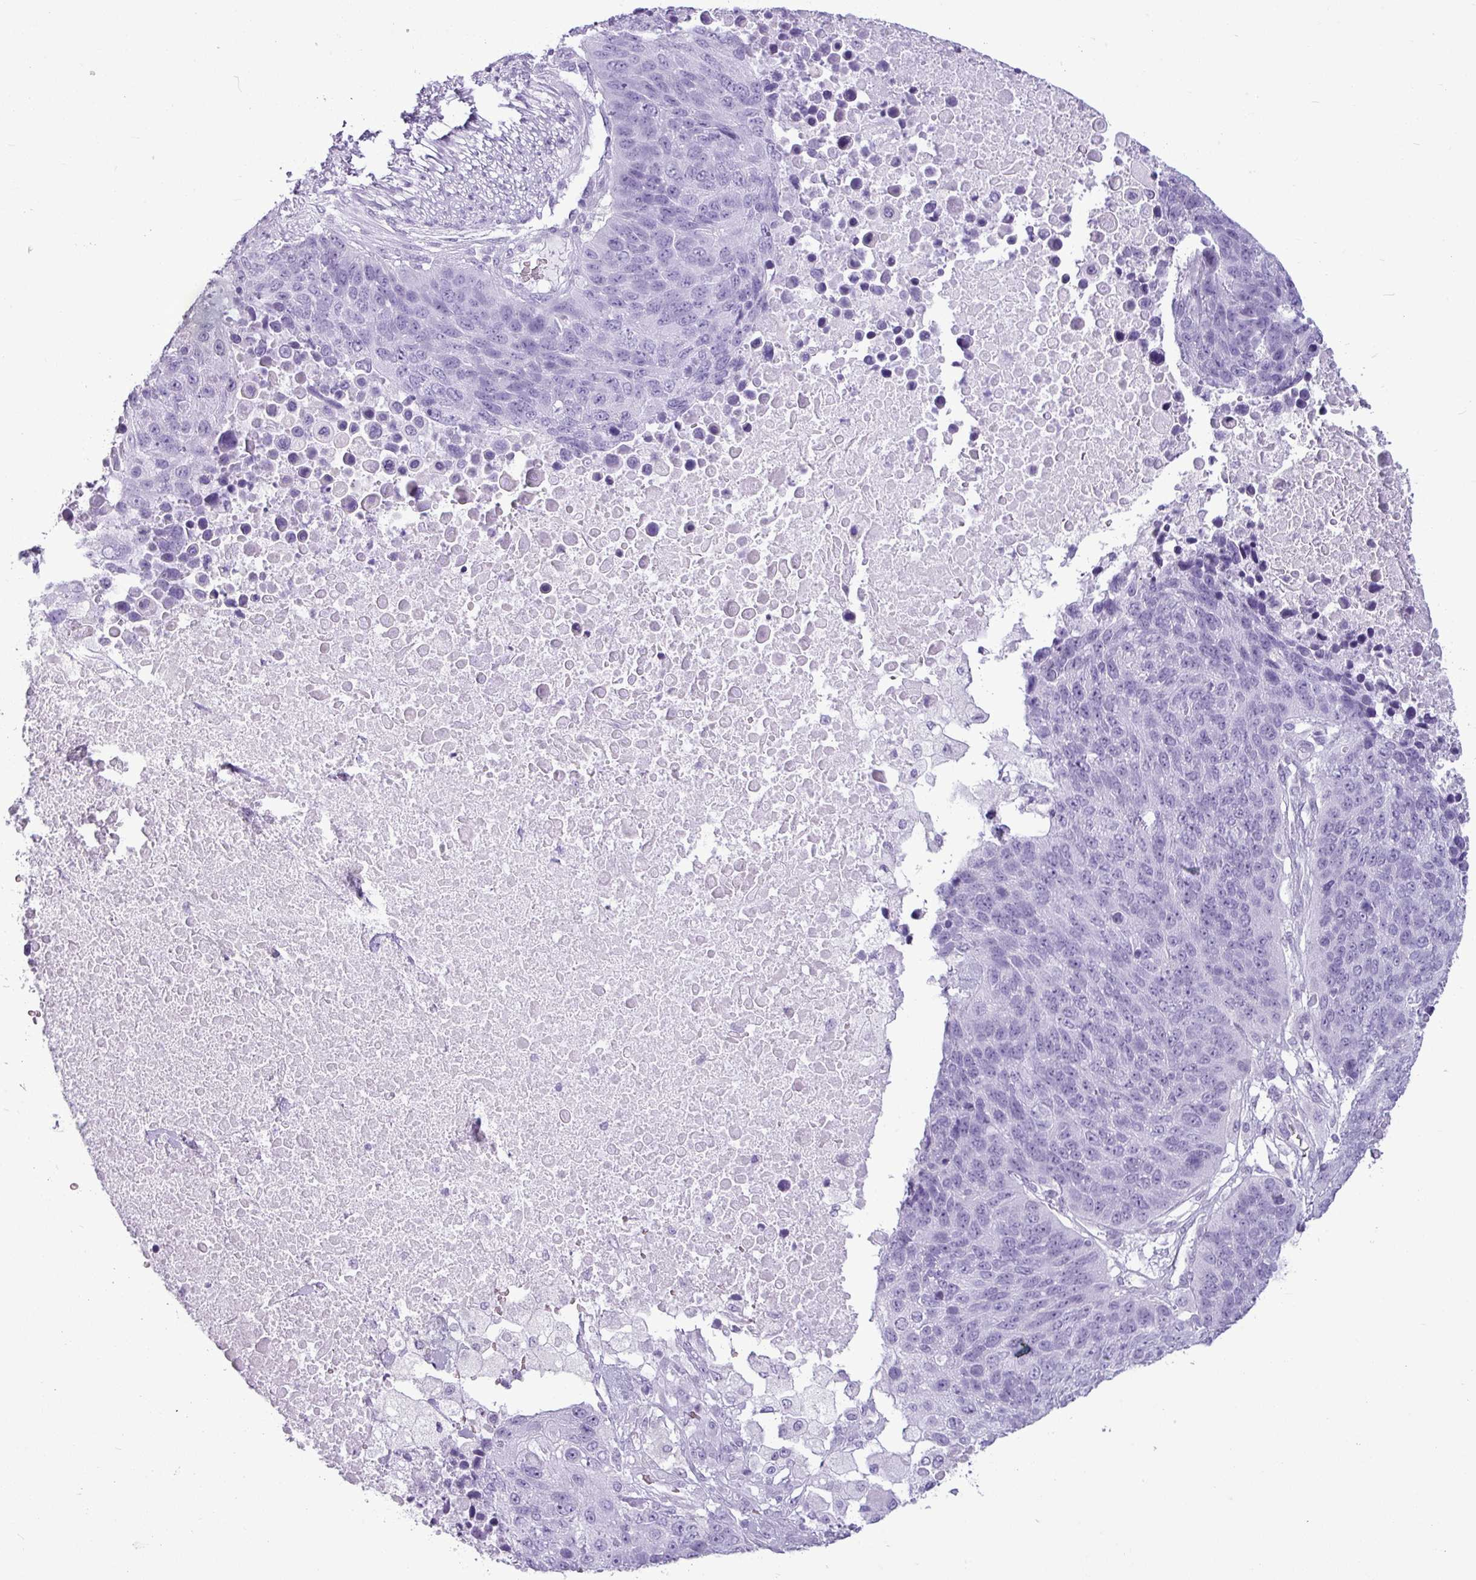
{"staining": {"intensity": "negative", "quantity": "none", "location": "none"}, "tissue": "lung cancer", "cell_type": "Tumor cells", "image_type": "cancer", "snomed": [{"axis": "morphology", "description": "Normal tissue, NOS"}, {"axis": "morphology", "description": "Squamous cell carcinoma, NOS"}, {"axis": "topography", "description": "Lymph node"}, {"axis": "topography", "description": "Lung"}], "caption": "Immunohistochemistry (IHC) micrograph of squamous cell carcinoma (lung) stained for a protein (brown), which displays no expression in tumor cells. (Brightfield microscopy of DAB (3,3'-diaminobenzidine) immunohistochemistry at high magnification).", "gene": "AMY1B", "patient": {"sex": "male", "age": 66}}